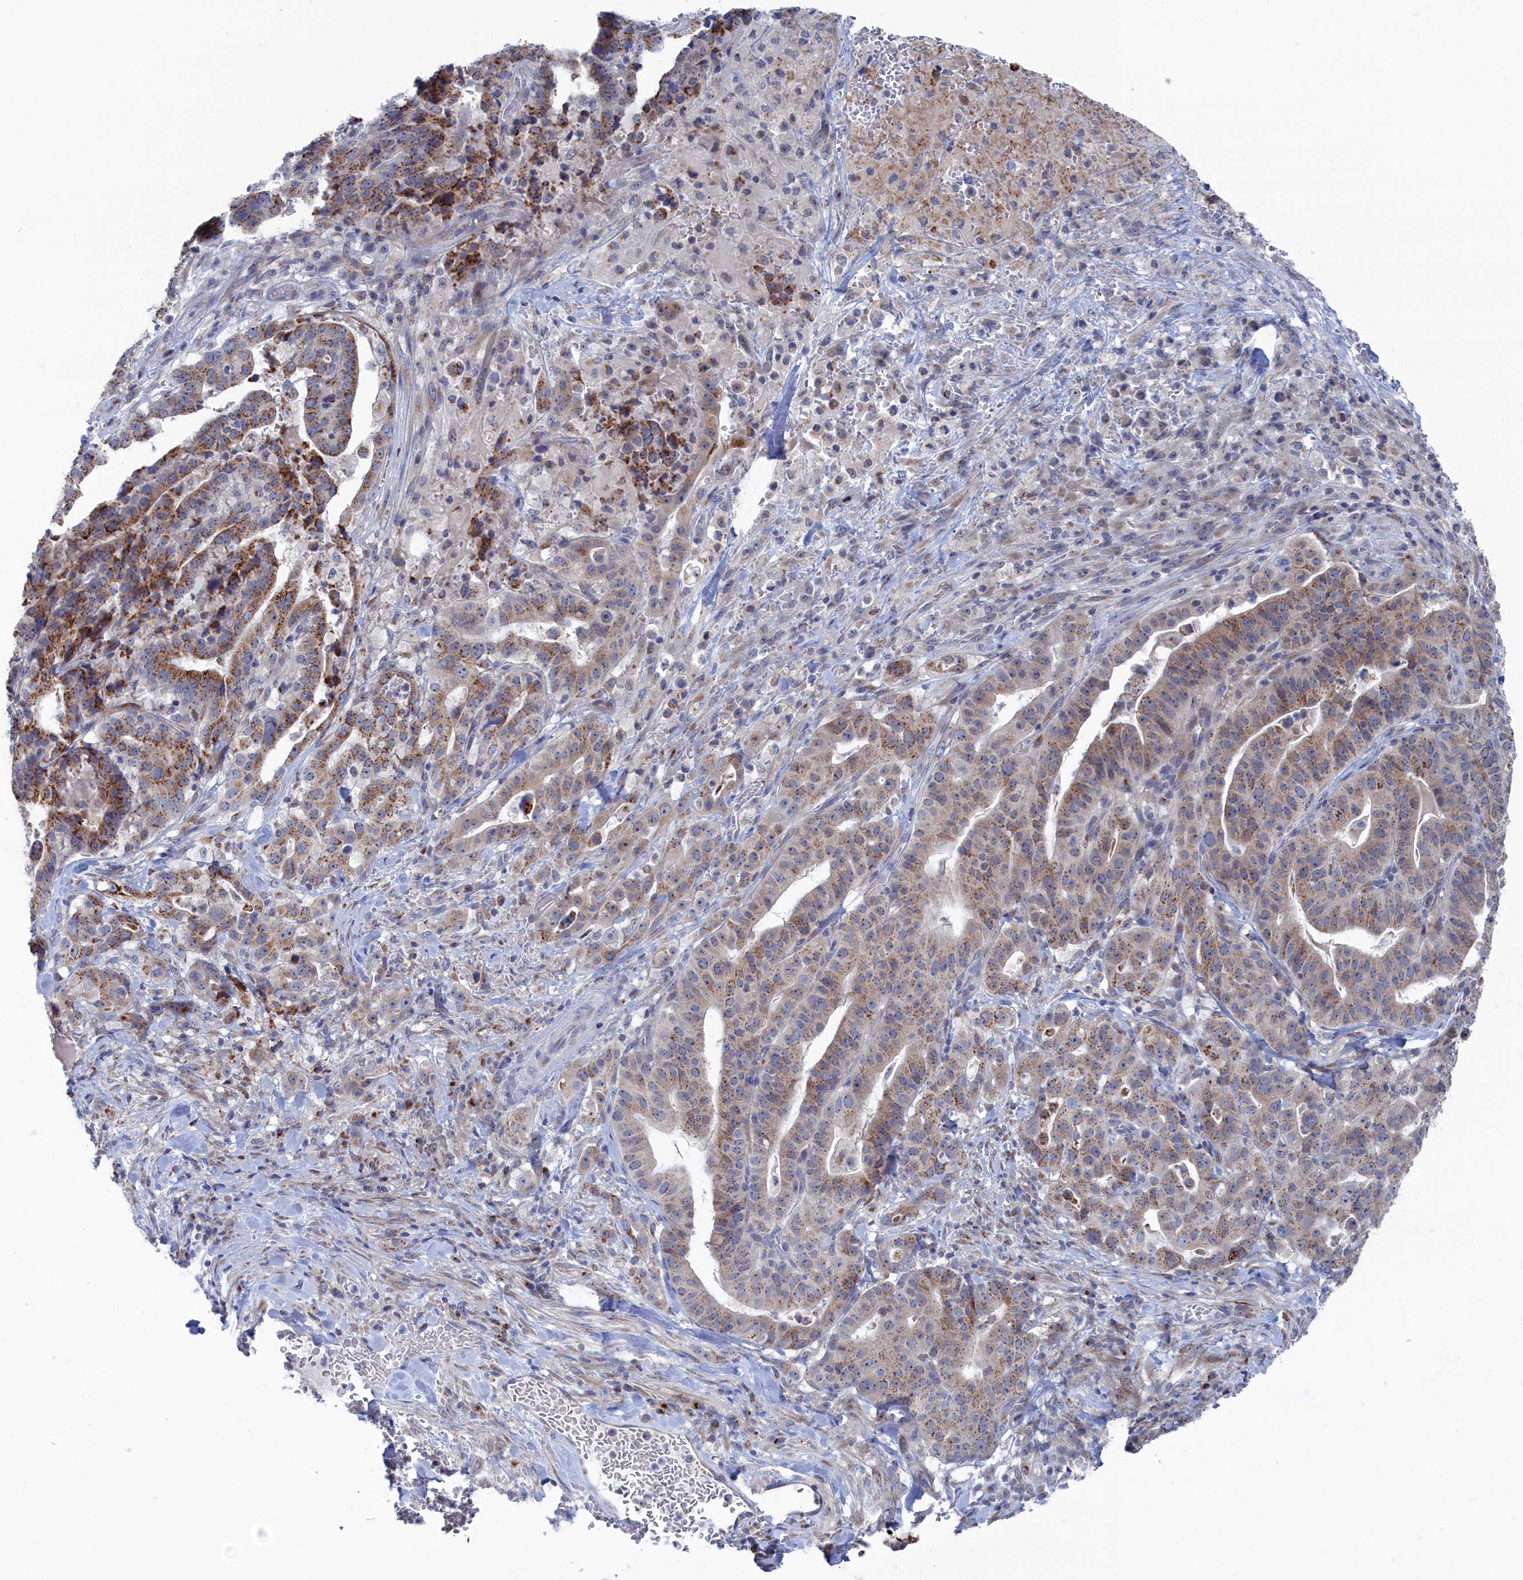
{"staining": {"intensity": "moderate", "quantity": ">75%", "location": "cytoplasmic/membranous"}, "tissue": "stomach cancer", "cell_type": "Tumor cells", "image_type": "cancer", "snomed": [{"axis": "morphology", "description": "Adenocarcinoma, NOS"}, {"axis": "topography", "description": "Stomach"}], "caption": "DAB (3,3'-diaminobenzidine) immunohistochemical staining of stomach cancer demonstrates moderate cytoplasmic/membranous protein staining in about >75% of tumor cells.", "gene": "IRX1", "patient": {"sex": "male", "age": 48}}